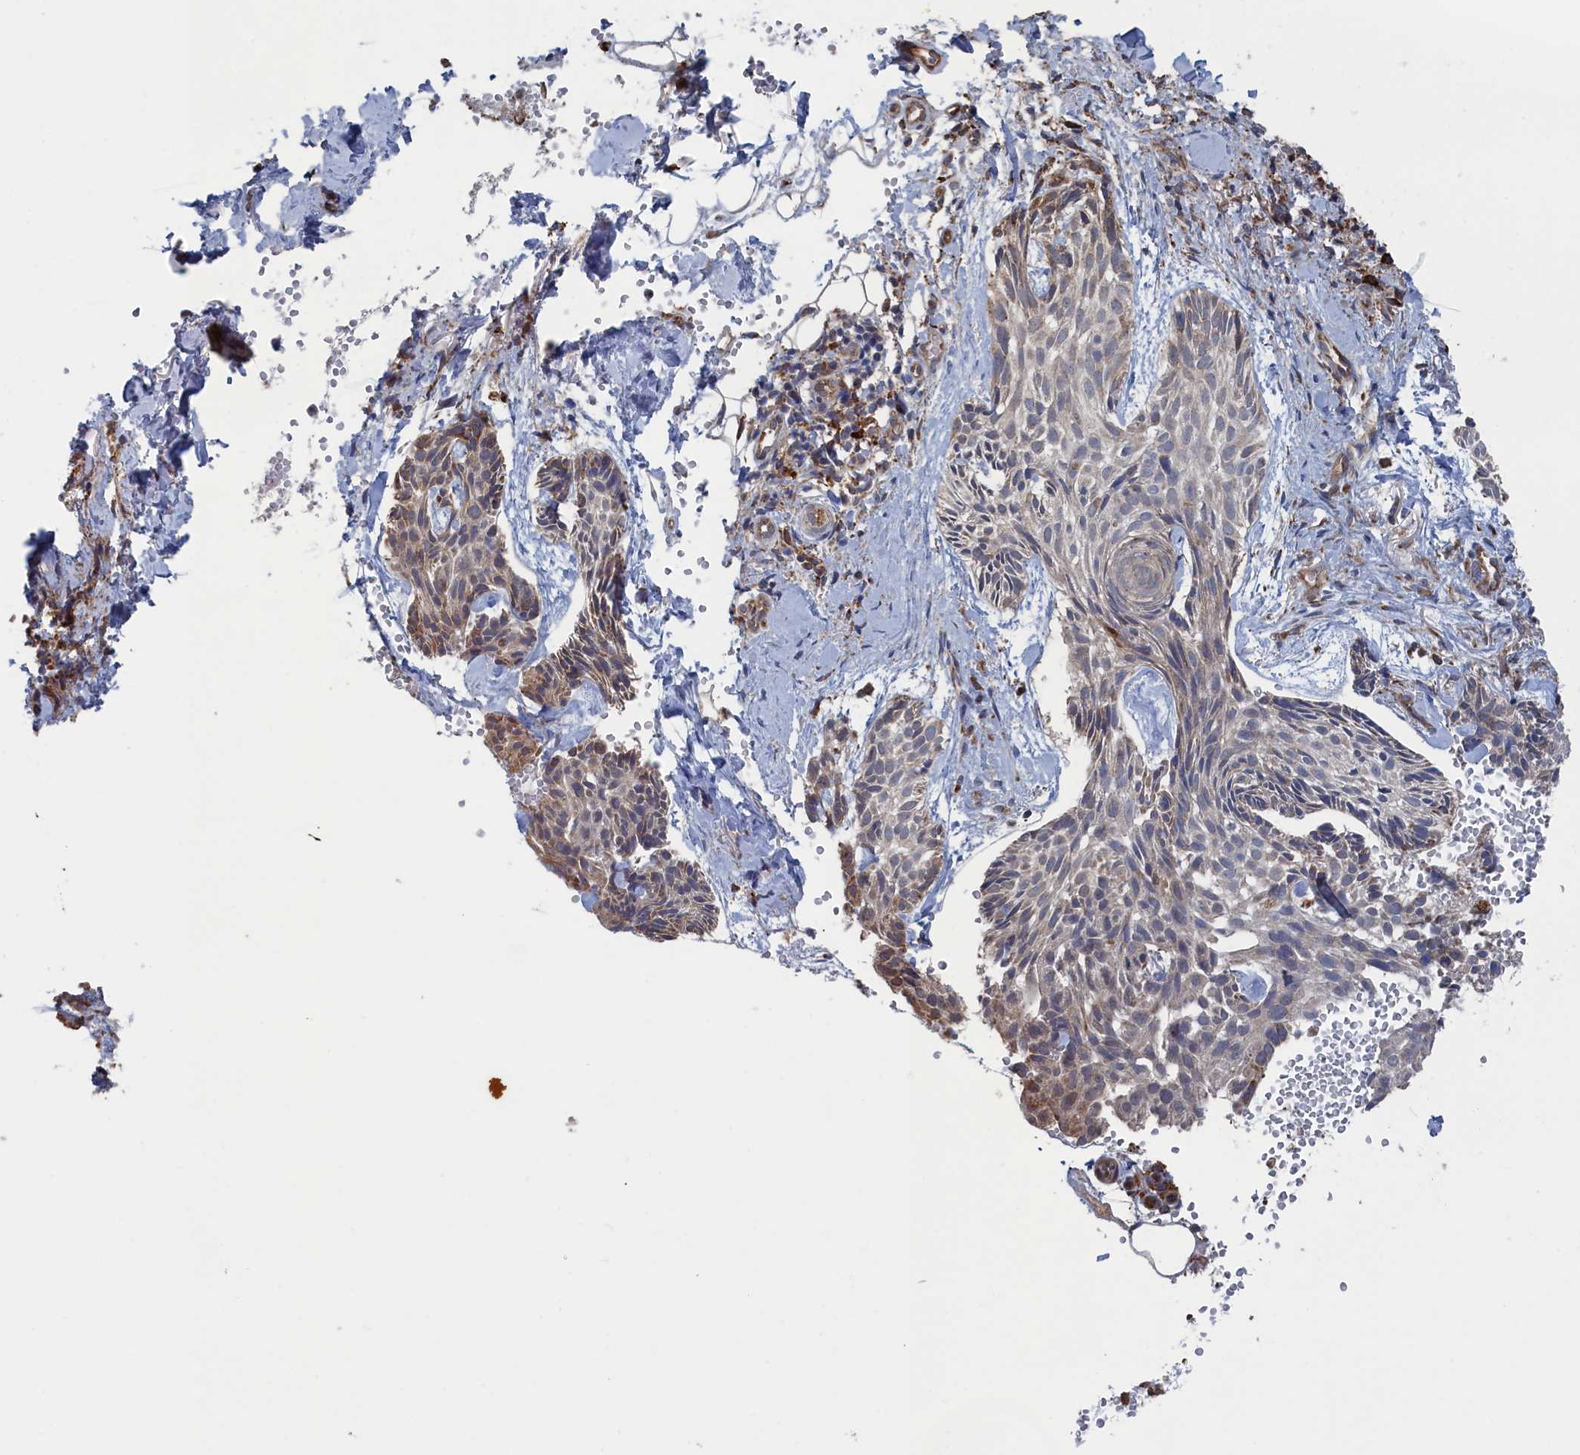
{"staining": {"intensity": "weak", "quantity": "<25%", "location": "cytoplasmic/membranous"}, "tissue": "skin cancer", "cell_type": "Tumor cells", "image_type": "cancer", "snomed": [{"axis": "morphology", "description": "Normal tissue, NOS"}, {"axis": "morphology", "description": "Basal cell carcinoma"}, {"axis": "topography", "description": "Skin"}], "caption": "This is an immunohistochemistry image of human skin cancer (basal cell carcinoma). There is no positivity in tumor cells.", "gene": "BPIFB6", "patient": {"sex": "male", "age": 66}}